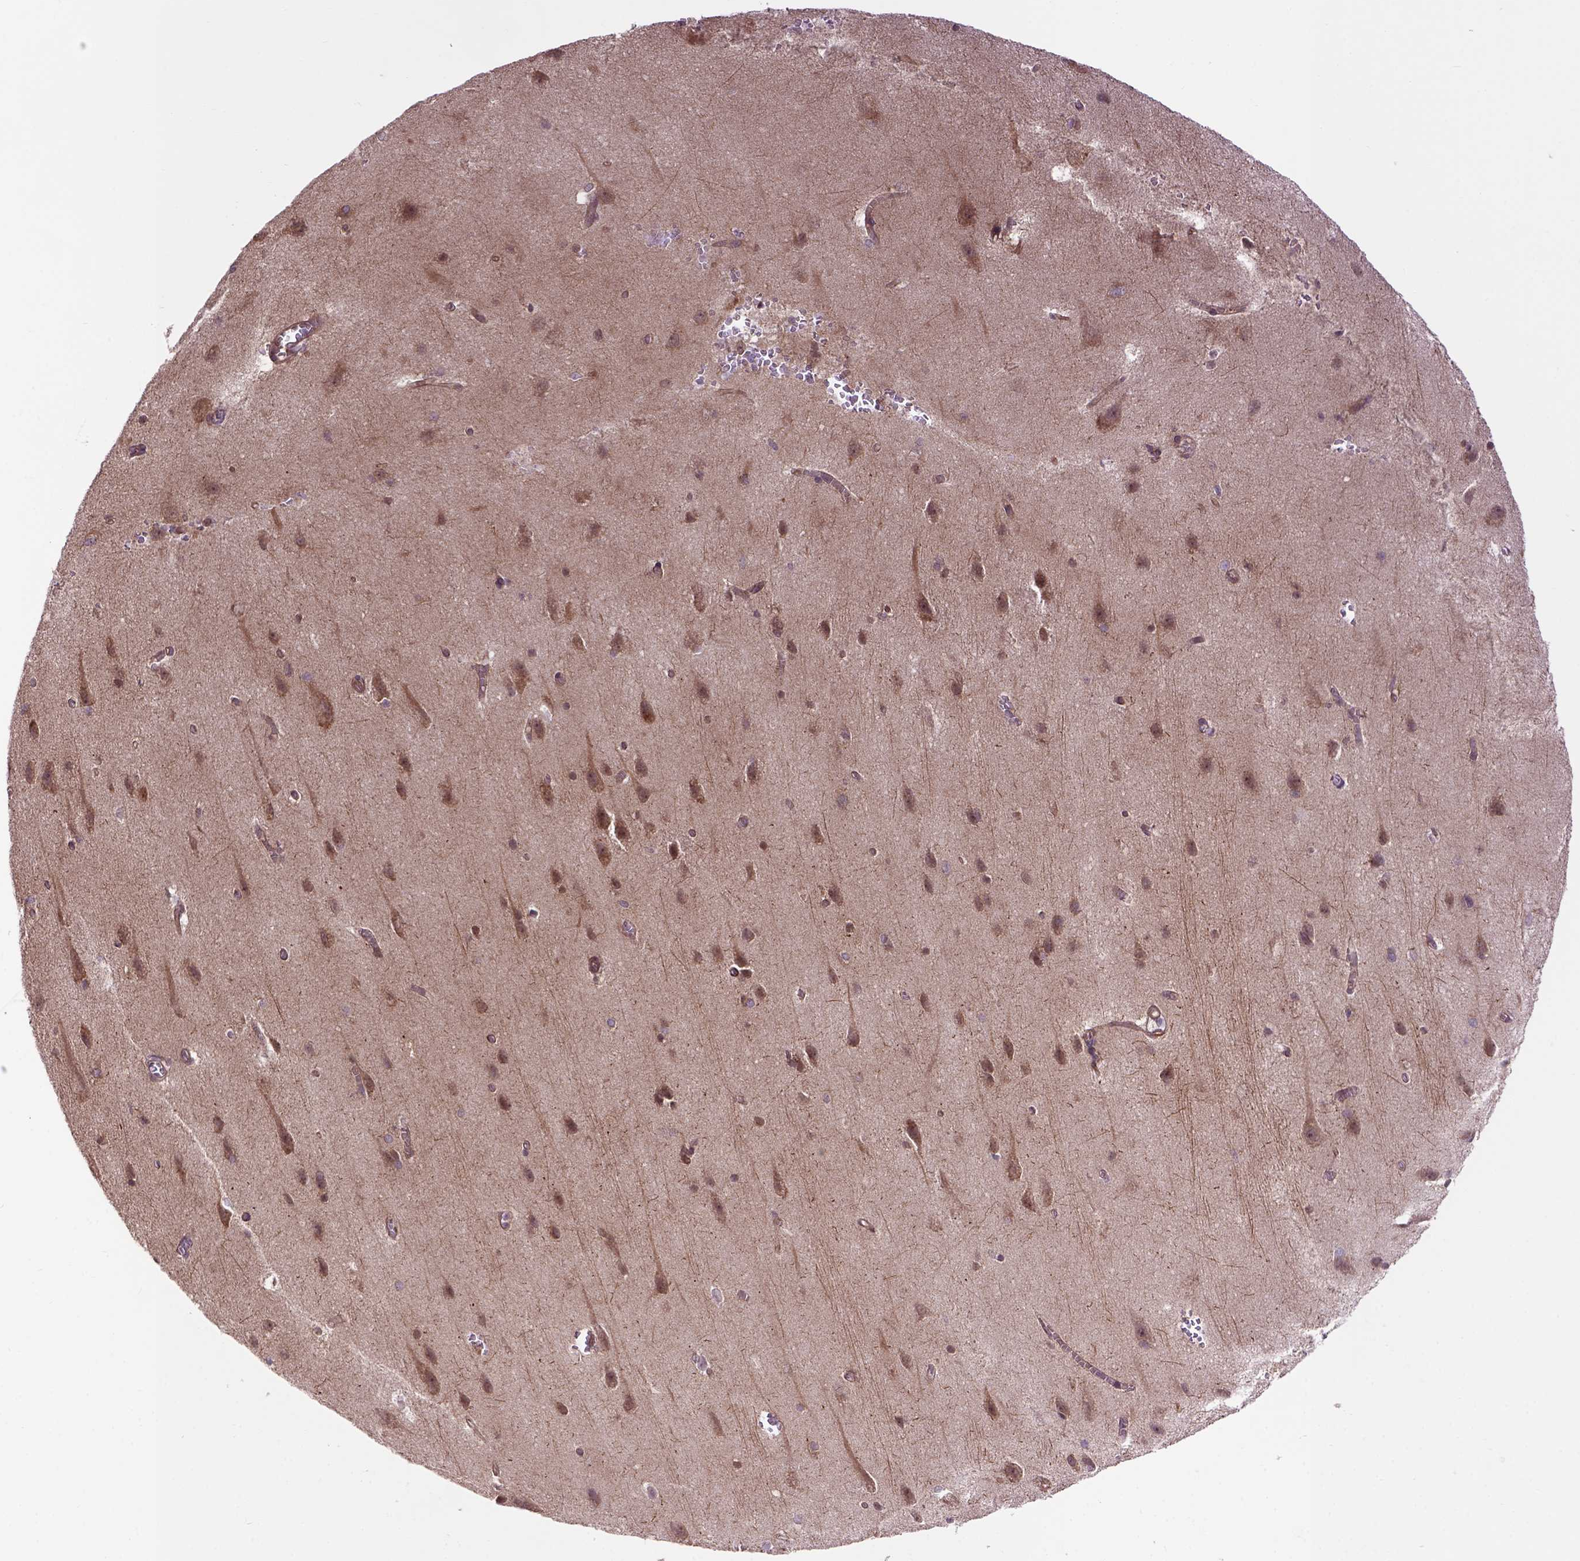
{"staining": {"intensity": "strong", "quantity": ">75%", "location": "cytoplasmic/membranous"}, "tissue": "cerebral cortex", "cell_type": "Endothelial cells", "image_type": "normal", "snomed": [{"axis": "morphology", "description": "Normal tissue, NOS"}, {"axis": "topography", "description": "Cerebral cortex"}], "caption": "Immunohistochemical staining of unremarkable human cerebral cortex reveals high levels of strong cytoplasmic/membranous staining in approximately >75% of endothelial cells. (Stains: DAB in brown, nuclei in blue, Microscopy: brightfield microscopy at high magnification).", "gene": "CASKIN2", "patient": {"sex": "male", "age": 37}}